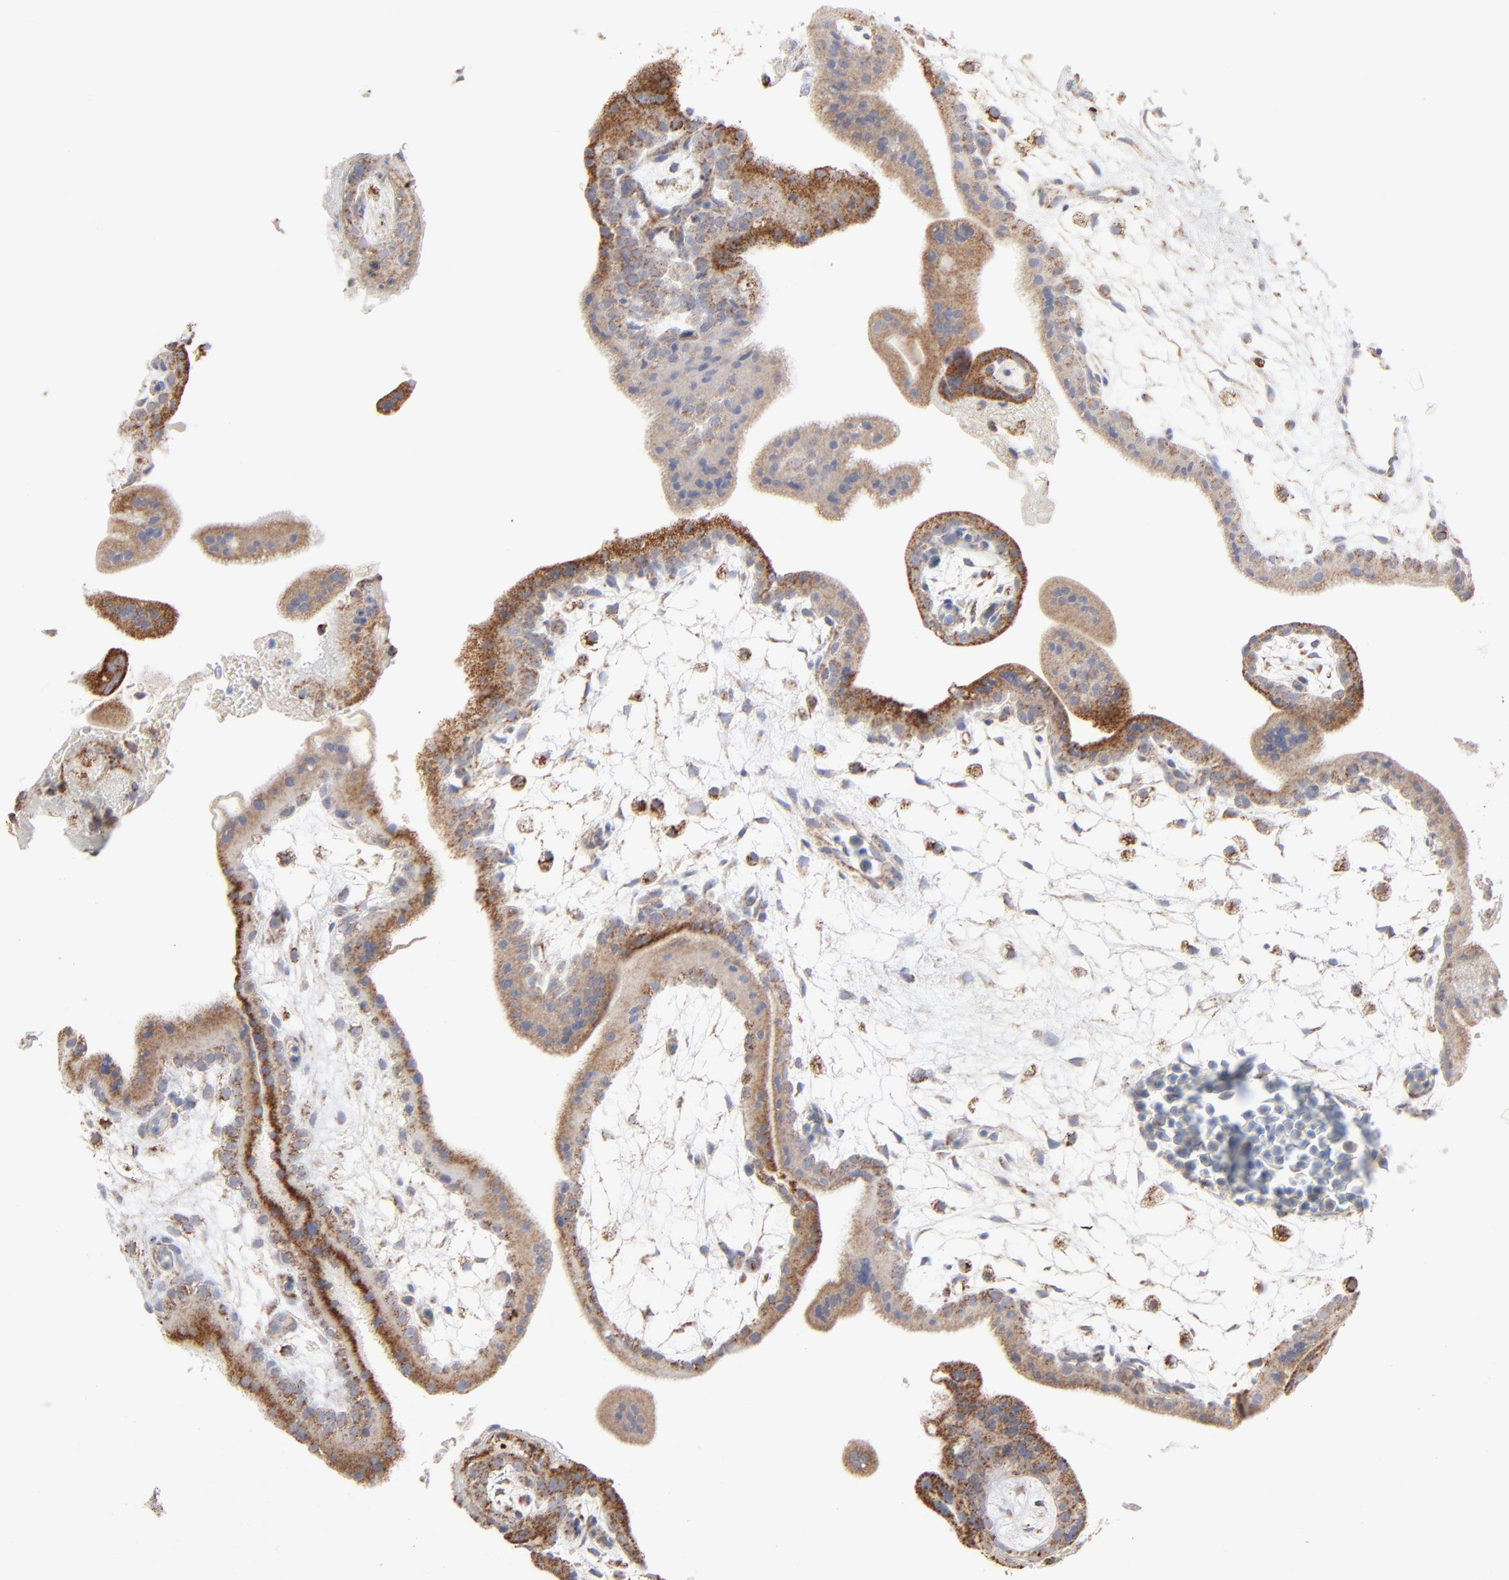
{"staining": {"intensity": "weak", "quantity": ">75%", "location": "cytoplasmic/membranous"}, "tissue": "placenta", "cell_type": "Decidual cells", "image_type": "normal", "snomed": [{"axis": "morphology", "description": "Normal tissue, NOS"}, {"axis": "topography", "description": "Placenta"}], "caption": "Protein positivity by IHC shows weak cytoplasmic/membranous positivity in about >75% of decidual cells in normal placenta. (DAB = brown stain, brightfield microscopy at high magnification).", "gene": "ASB3", "patient": {"sex": "female", "age": 35}}